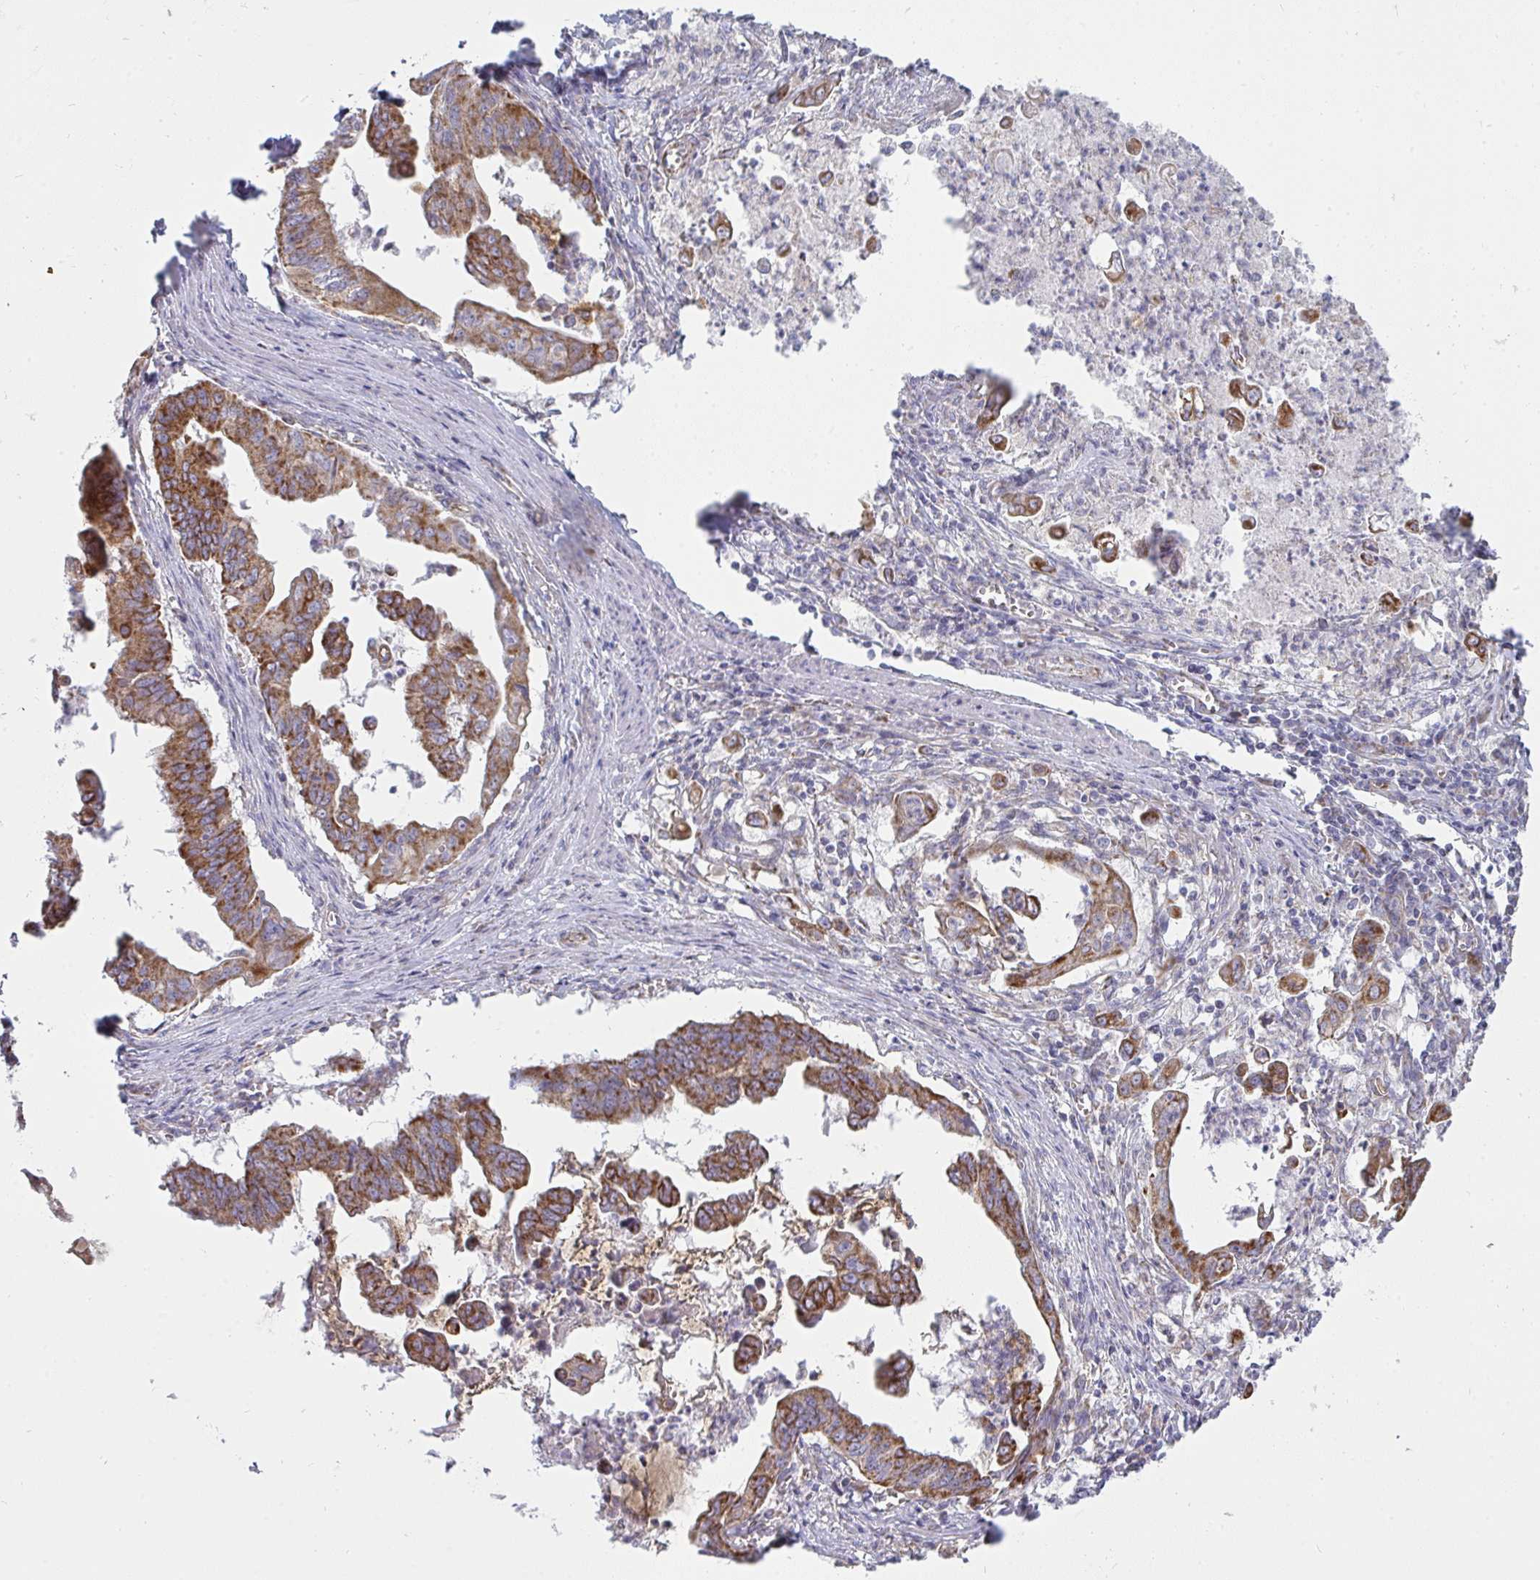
{"staining": {"intensity": "moderate", "quantity": ">75%", "location": "cytoplasmic/membranous"}, "tissue": "stomach cancer", "cell_type": "Tumor cells", "image_type": "cancer", "snomed": [{"axis": "morphology", "description": "Adenocarcinoma, NOS"}, {"axis": "topography", "description": "Stomach, upper"}], "caption": "Brown immunohistochemical staining in human stomach cancer (adenocarcinoma) shows moderate cytoplasmic/membranous staining in approximately >75% of tumor cells.", "gene": "FAHD1", "patient": {"sex": "male", "age": 80}}